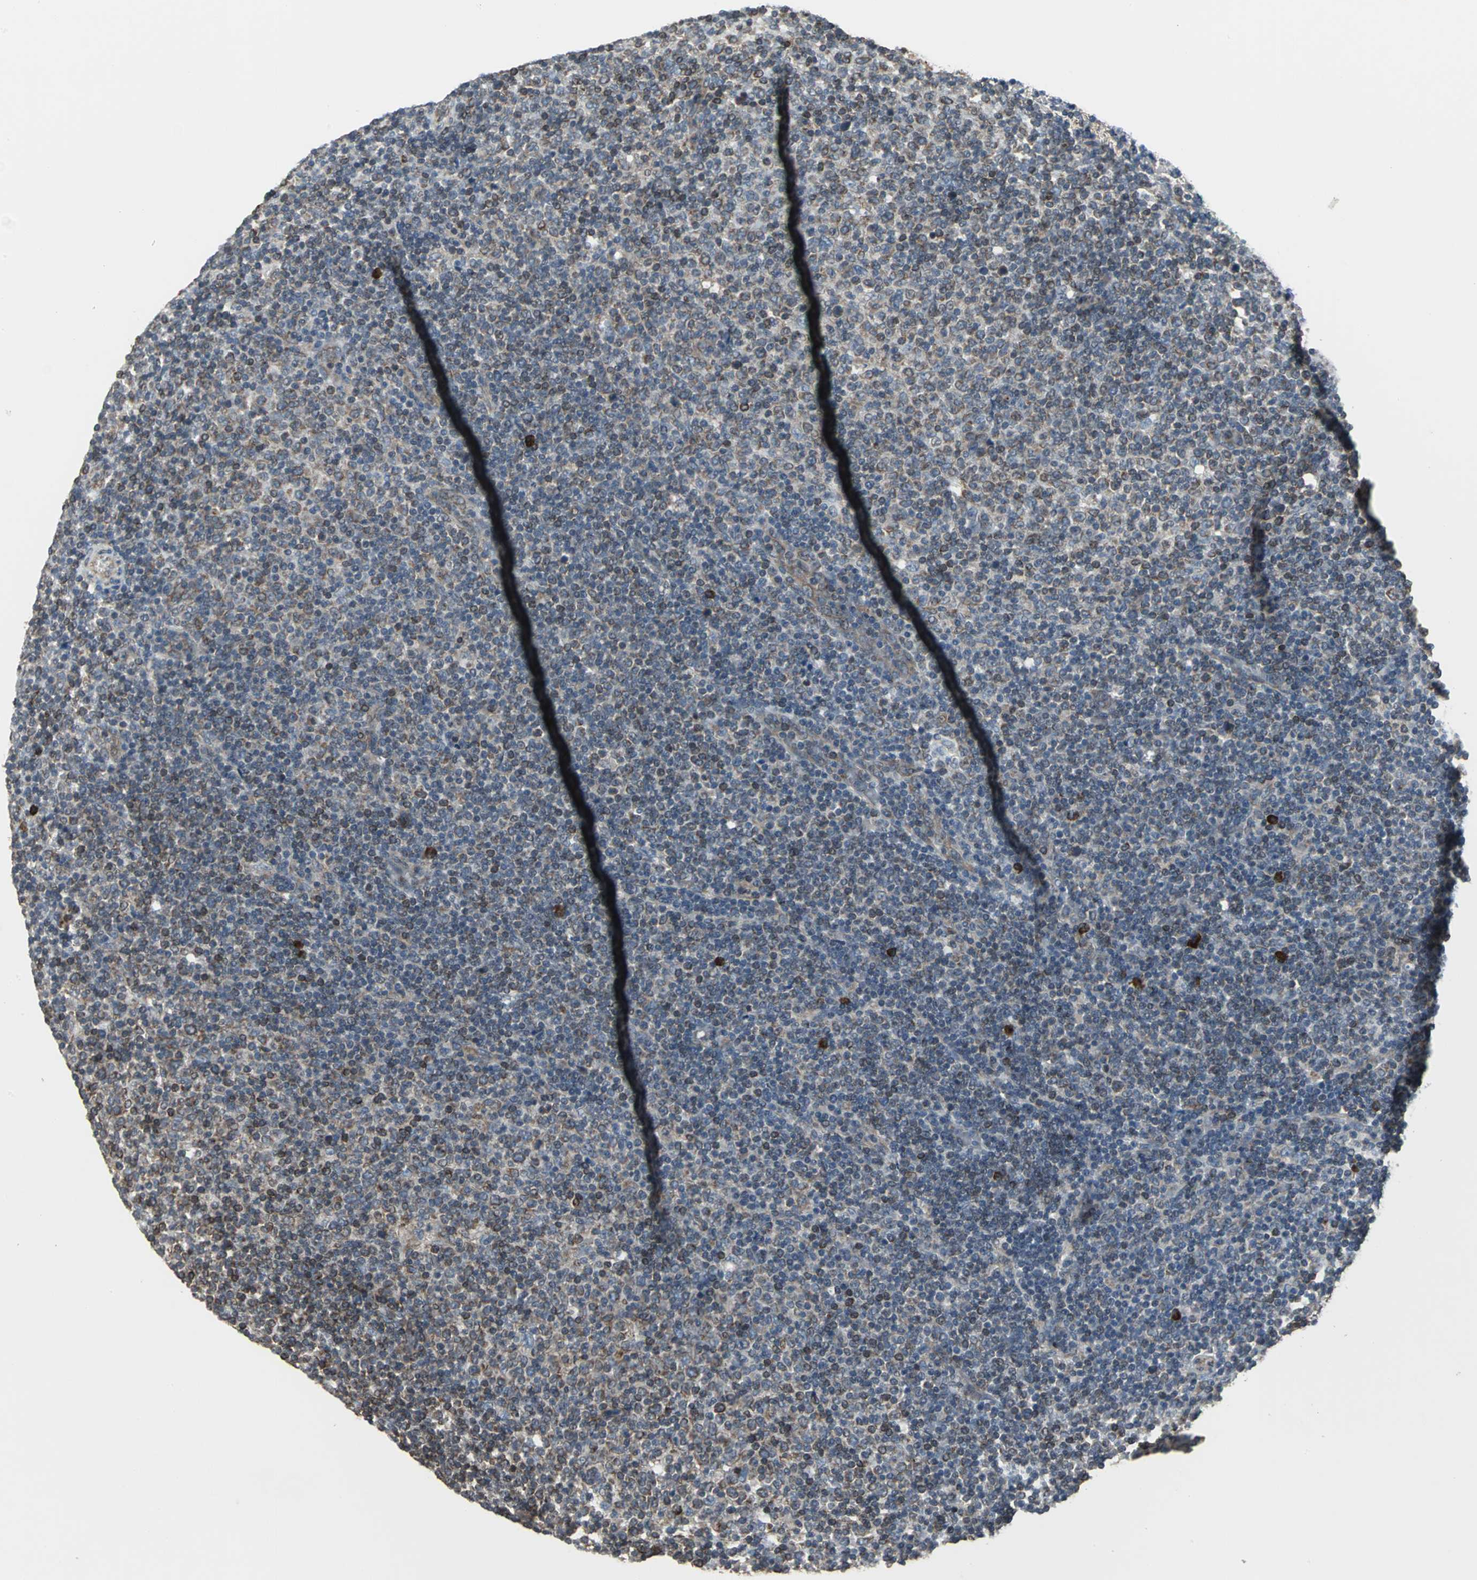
{"staining": {"intensity": "moderate", "quantity": "<25%", "location": "cytoplasmic/membranous"}, "tissue": "lymphoma", "cell_type": "Tumor cells", "image_type": "cancer", "snomed": [{"axis": "morphology", "description": "Malignant lymphoma, non-Hodgkin's type, Low grade"}, {"axis": "topography", "description": "Lymph node"}], "caption": "Immunohistochemistry photomicrograph of human malignant lymphoma, non-Hodgkin's type (low-grade) stained for a protein (brown), which shows low levels of moderate cytoplasmic/membranous positivity in about <25% of tumor cells.", "gene": "SYVN1", "patient": {"sex": "male", "age": 70}}